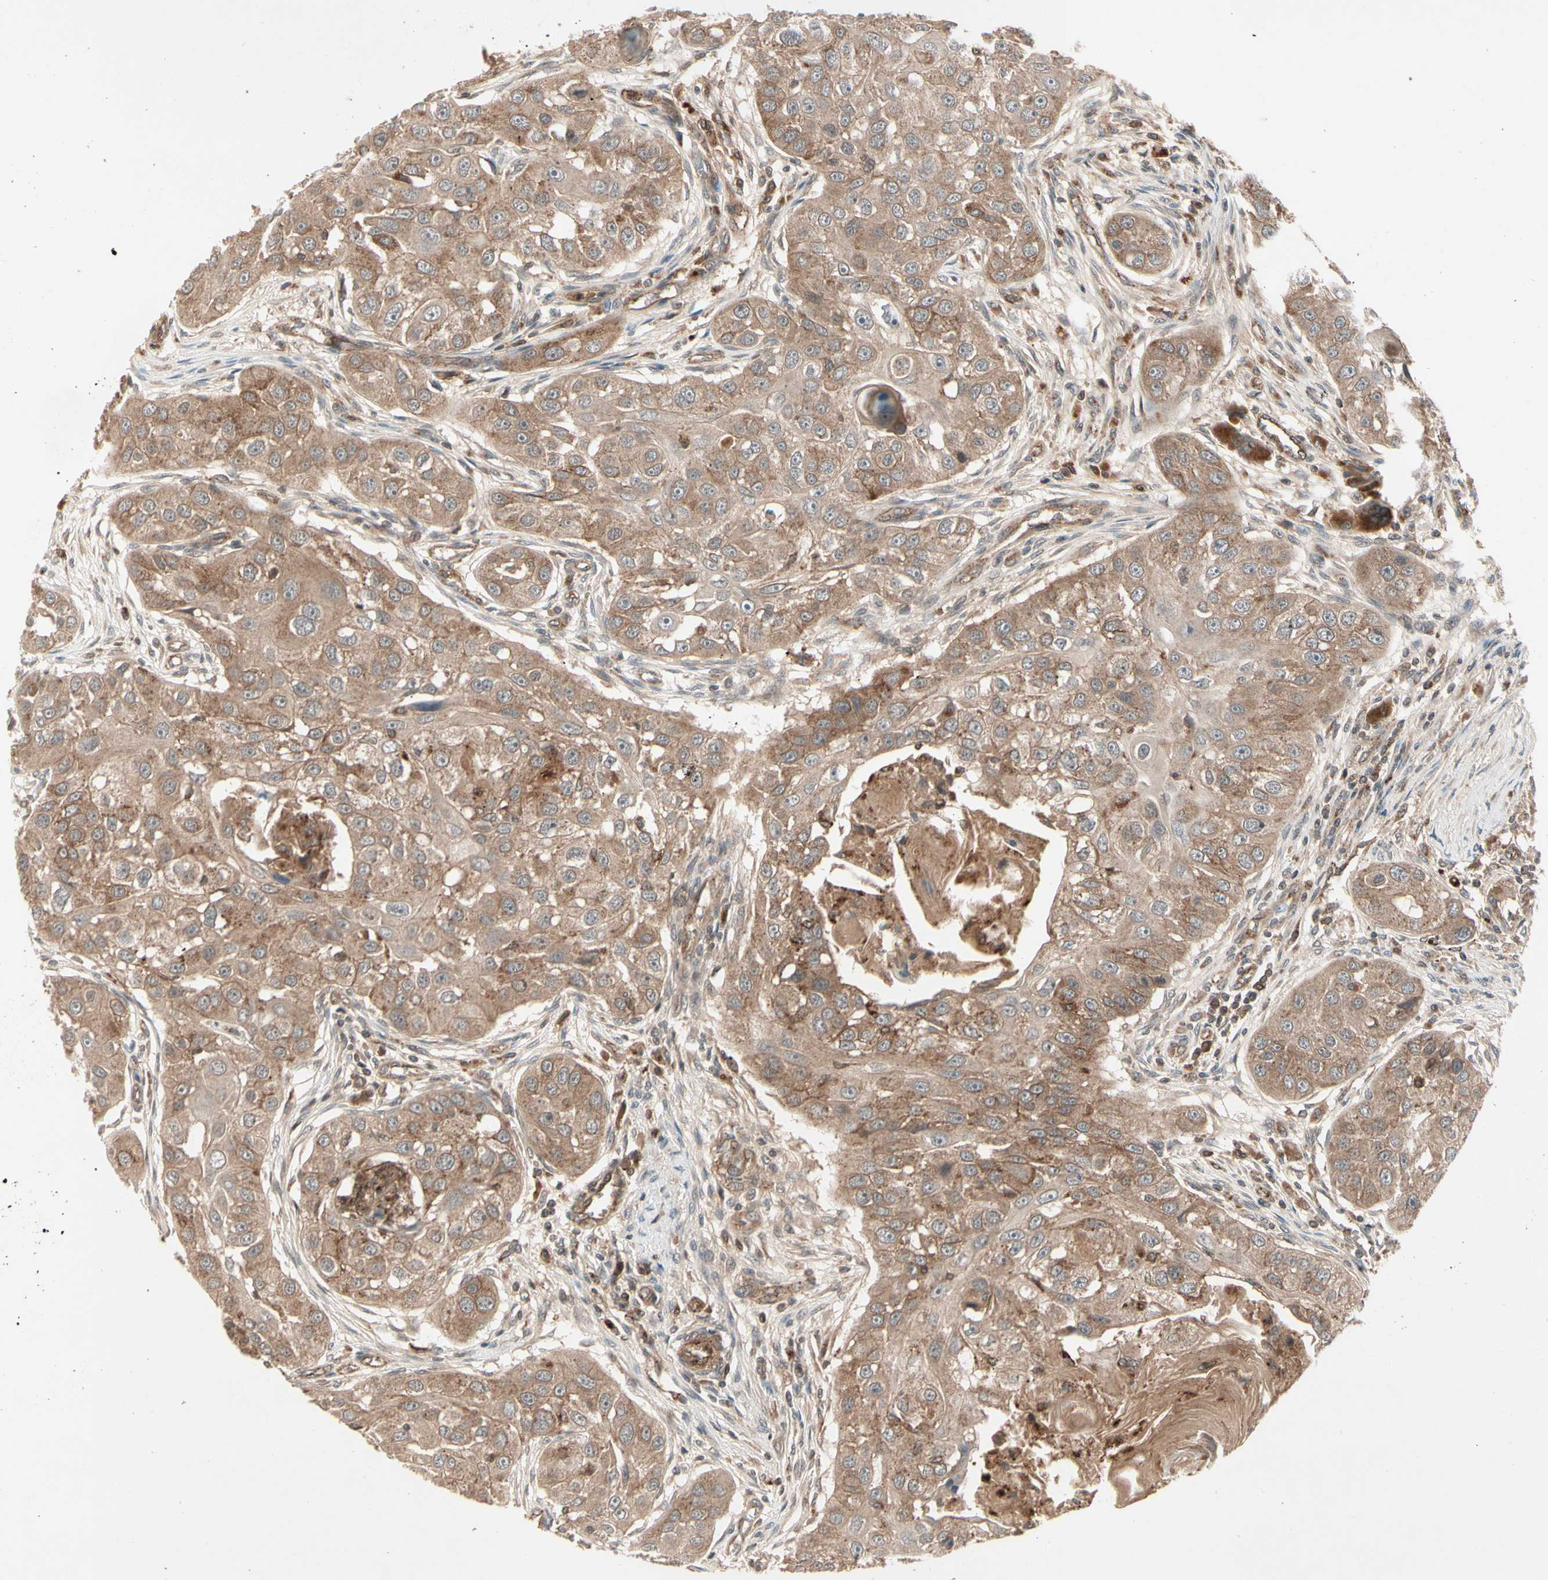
{"staining": {"intensity": "moderate", "quantity": ">75%", "location": "cytoplasmic/membranous"}, "tissue": "head and neck cancer", "cell_type": "Tumor cells", "image_type": "cancer", "snomed": [{"axis": "morphology", "description": "Normal tissue, NOS"}, {"axis": "morphology", "description": "Squamous cell carcinoma, NOS"}, {"axis": "topography", "description": "Skeletal muscle"}, {"axis": "topography", "description": "Head-Neck"}], "caption": "A photomicrograph of human squamous cell carcinoma (head and neck) stained for a protein shows moderate cytoplasmic/membranous brown staining in tumor cells. (DAB = brown stain, brightfield microscopy at high magnification).", "gene": "FLOT1", "patient": {"sex": "male", "age": 51}}